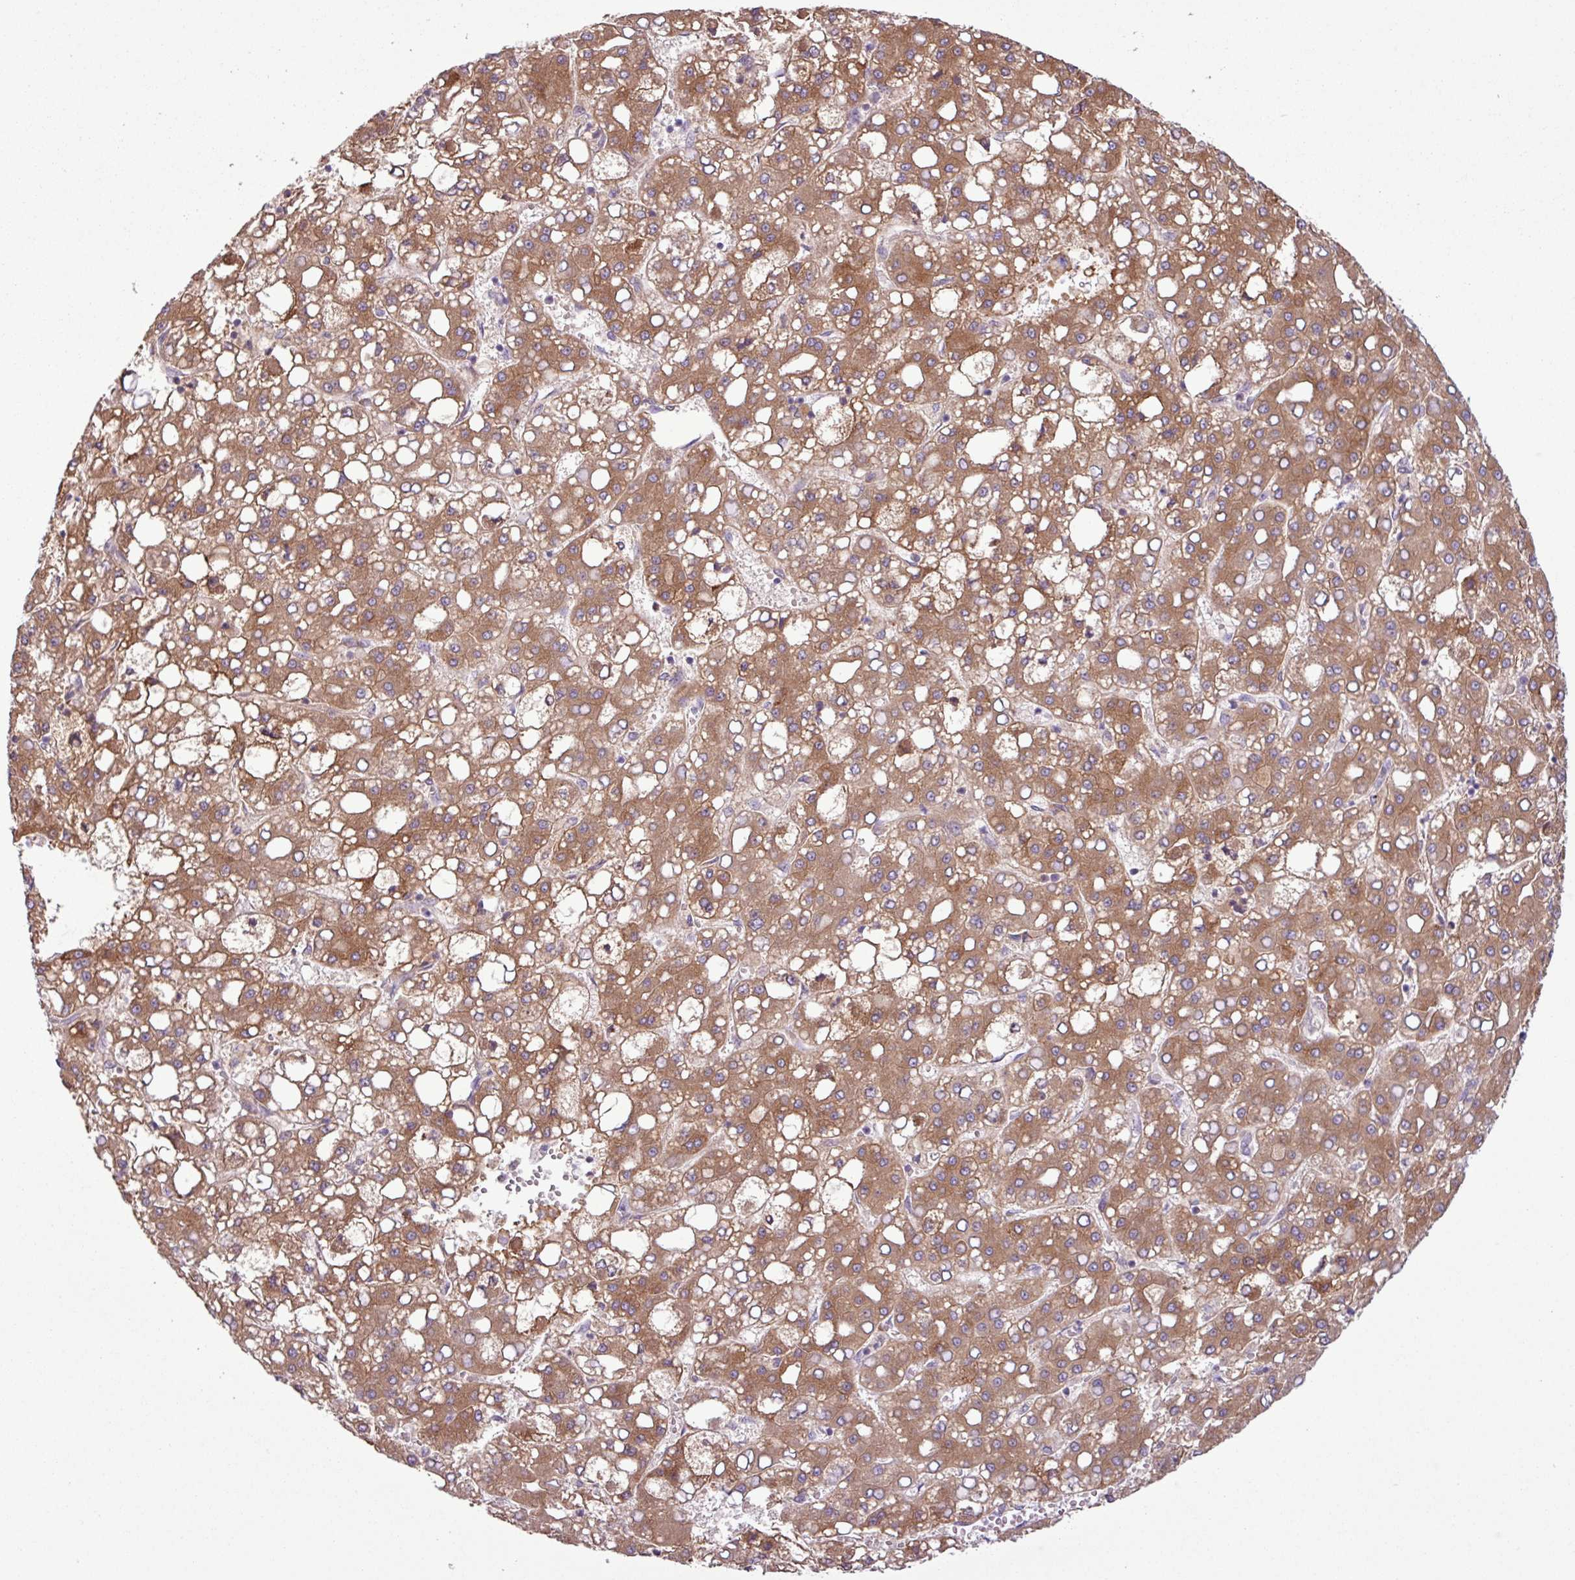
{"staining": {"intensity": "moderate", "quantity": ">75%", "location": "cytoplasmic/membranous"}, "tissue": "liver cancer", "cell_type": "Tumor cells", "image_type": "cancer", "snomed": [{"axis": "morphology", "description": "Carcinoma, Hepatocellular, NOS"}, {"axis": "topography", "description": "Liver"}], "caption": "Tumor cells show medium levels of moderate cytoplasmic/membranous positivity in about >75% of cells in human liver cancer. The staining was performed using DAB to visualize the protein expression in brown, while the nuclei were stained in blue with hematoxylin (Magnification: 20x).", "gene": "C4B", "patient": {"sex": "male", "age": 65}}